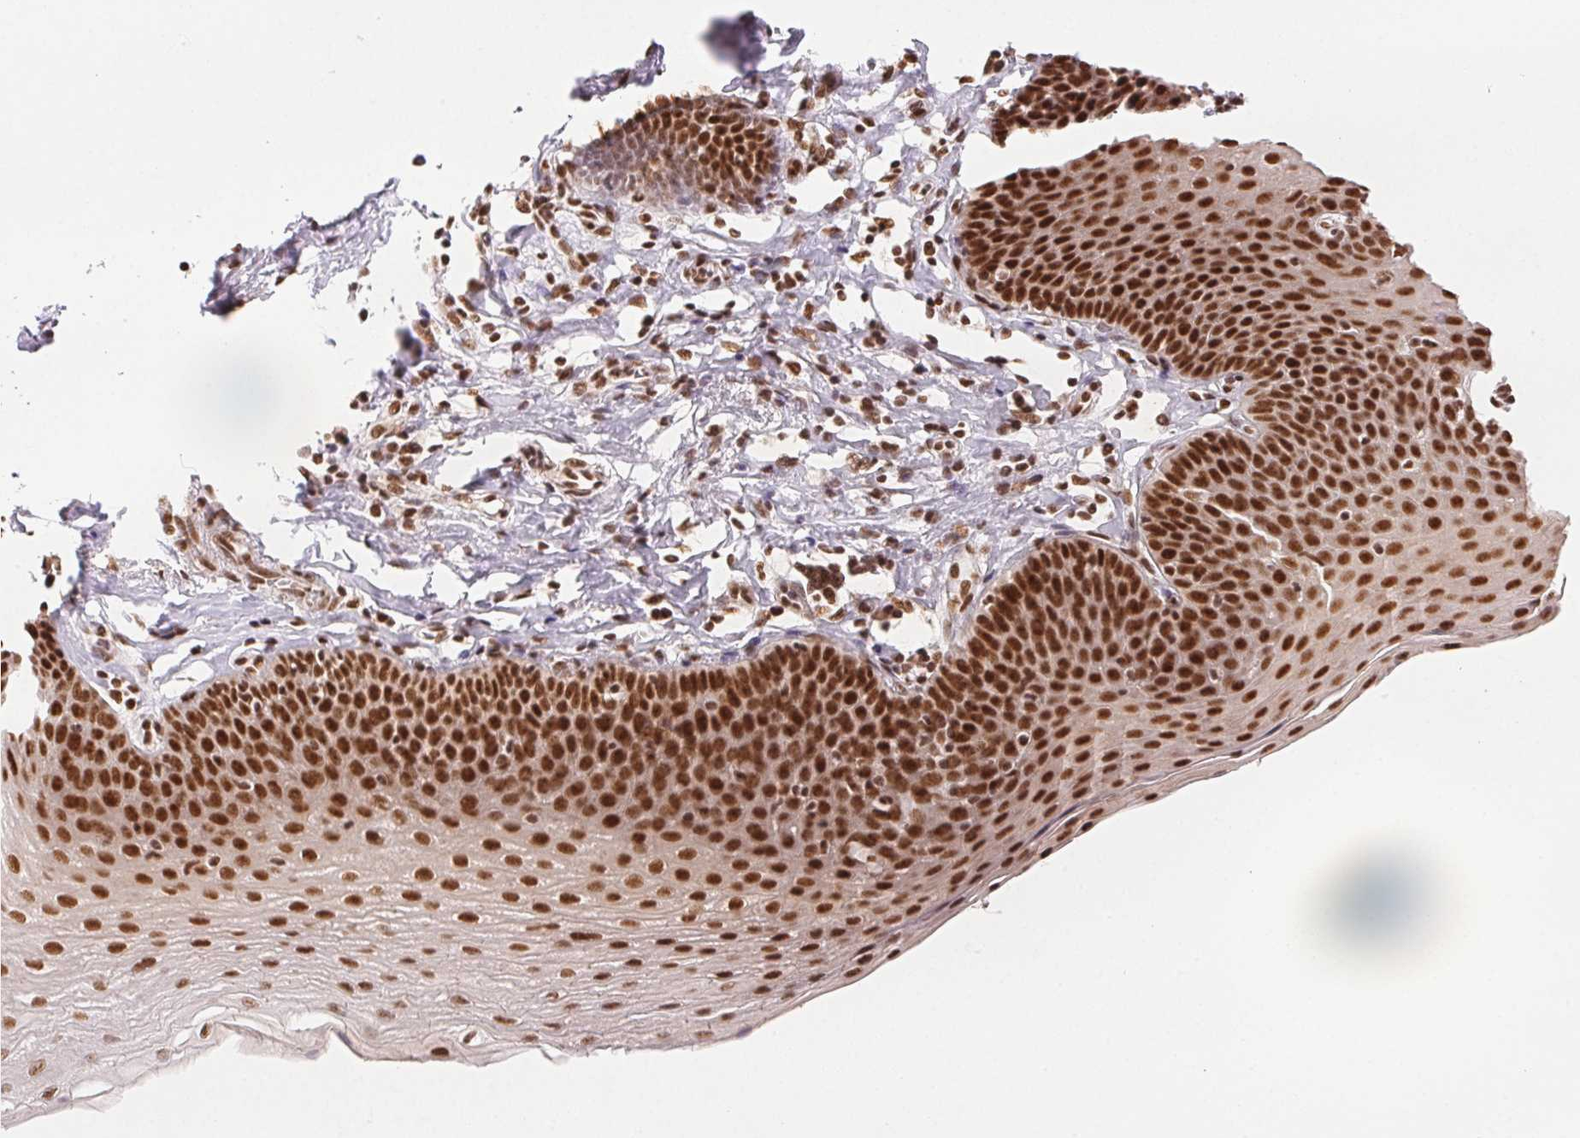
{"staining": {"intensity": "strong", "quantity": ">75%", "location": "nuclear"}, "tissue": "esophagus", "cell_type": "Squamous epithelial cells", "image_type": "normal", "snomed": [{"axis": "morphology", "description": "Normal tissue, NOS"}, {"axis": "topography", "description": "Esophagus"}], "caption": "Immunohistochemistry (IHC) of normal human esophagus reveals high levels of strong nuclear expression in approximately >75% of squamous epithelial cells. (DAB (3,3'-diaminobenzidine) IHC with brightfield microscopy, high magnification).", "gene": "IK", "patient": {"sex": "female", "age": 81}}